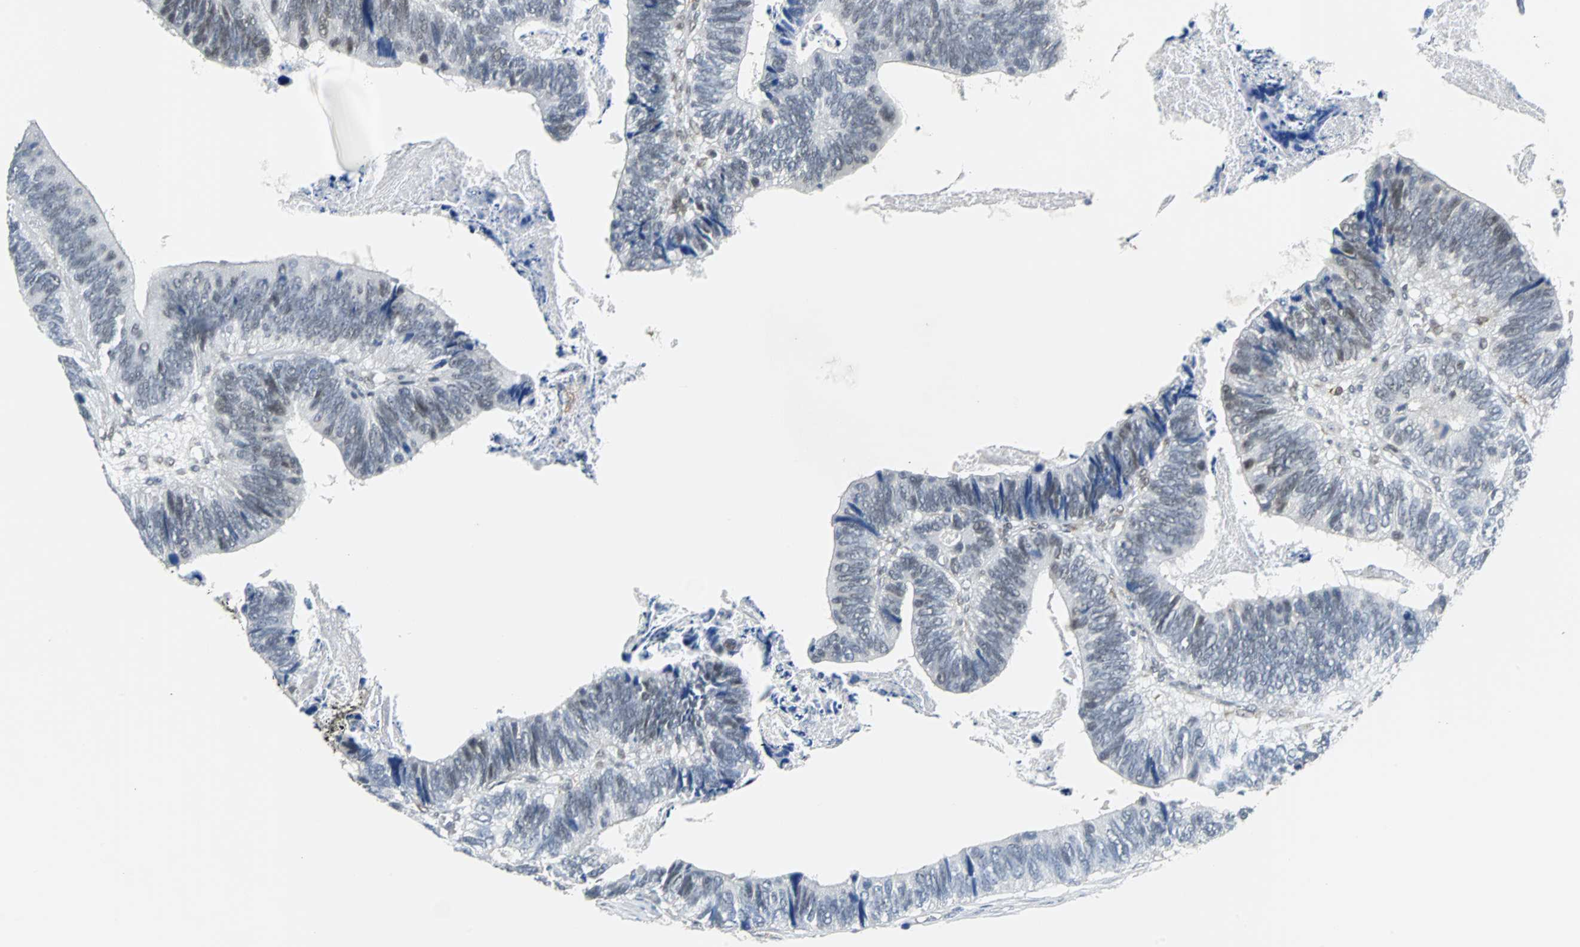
{"staining": {"intensity": "weak", "quantity": "<25%", "location": "nuclear"}, "tissue": "colorectal cancer", "cell_type": "Tumor cells", "image_type": "cancer", "snomed": [{"axis": "morphology", "description": "Adenocarcinoma, NOS"}, {"axis": "topography", "description": "Colon"}], "caption": "Immunohistochemistry (IHC) histopathology image of neoplastic tissue: adenocarcinoma (colorectal) stained with DAB (3,3'-diaminobenzidine) exhibits no significant protein staining in tumor cells.", "gene": "SIRT1", "patient": {"sex": "male", "age": 72}}